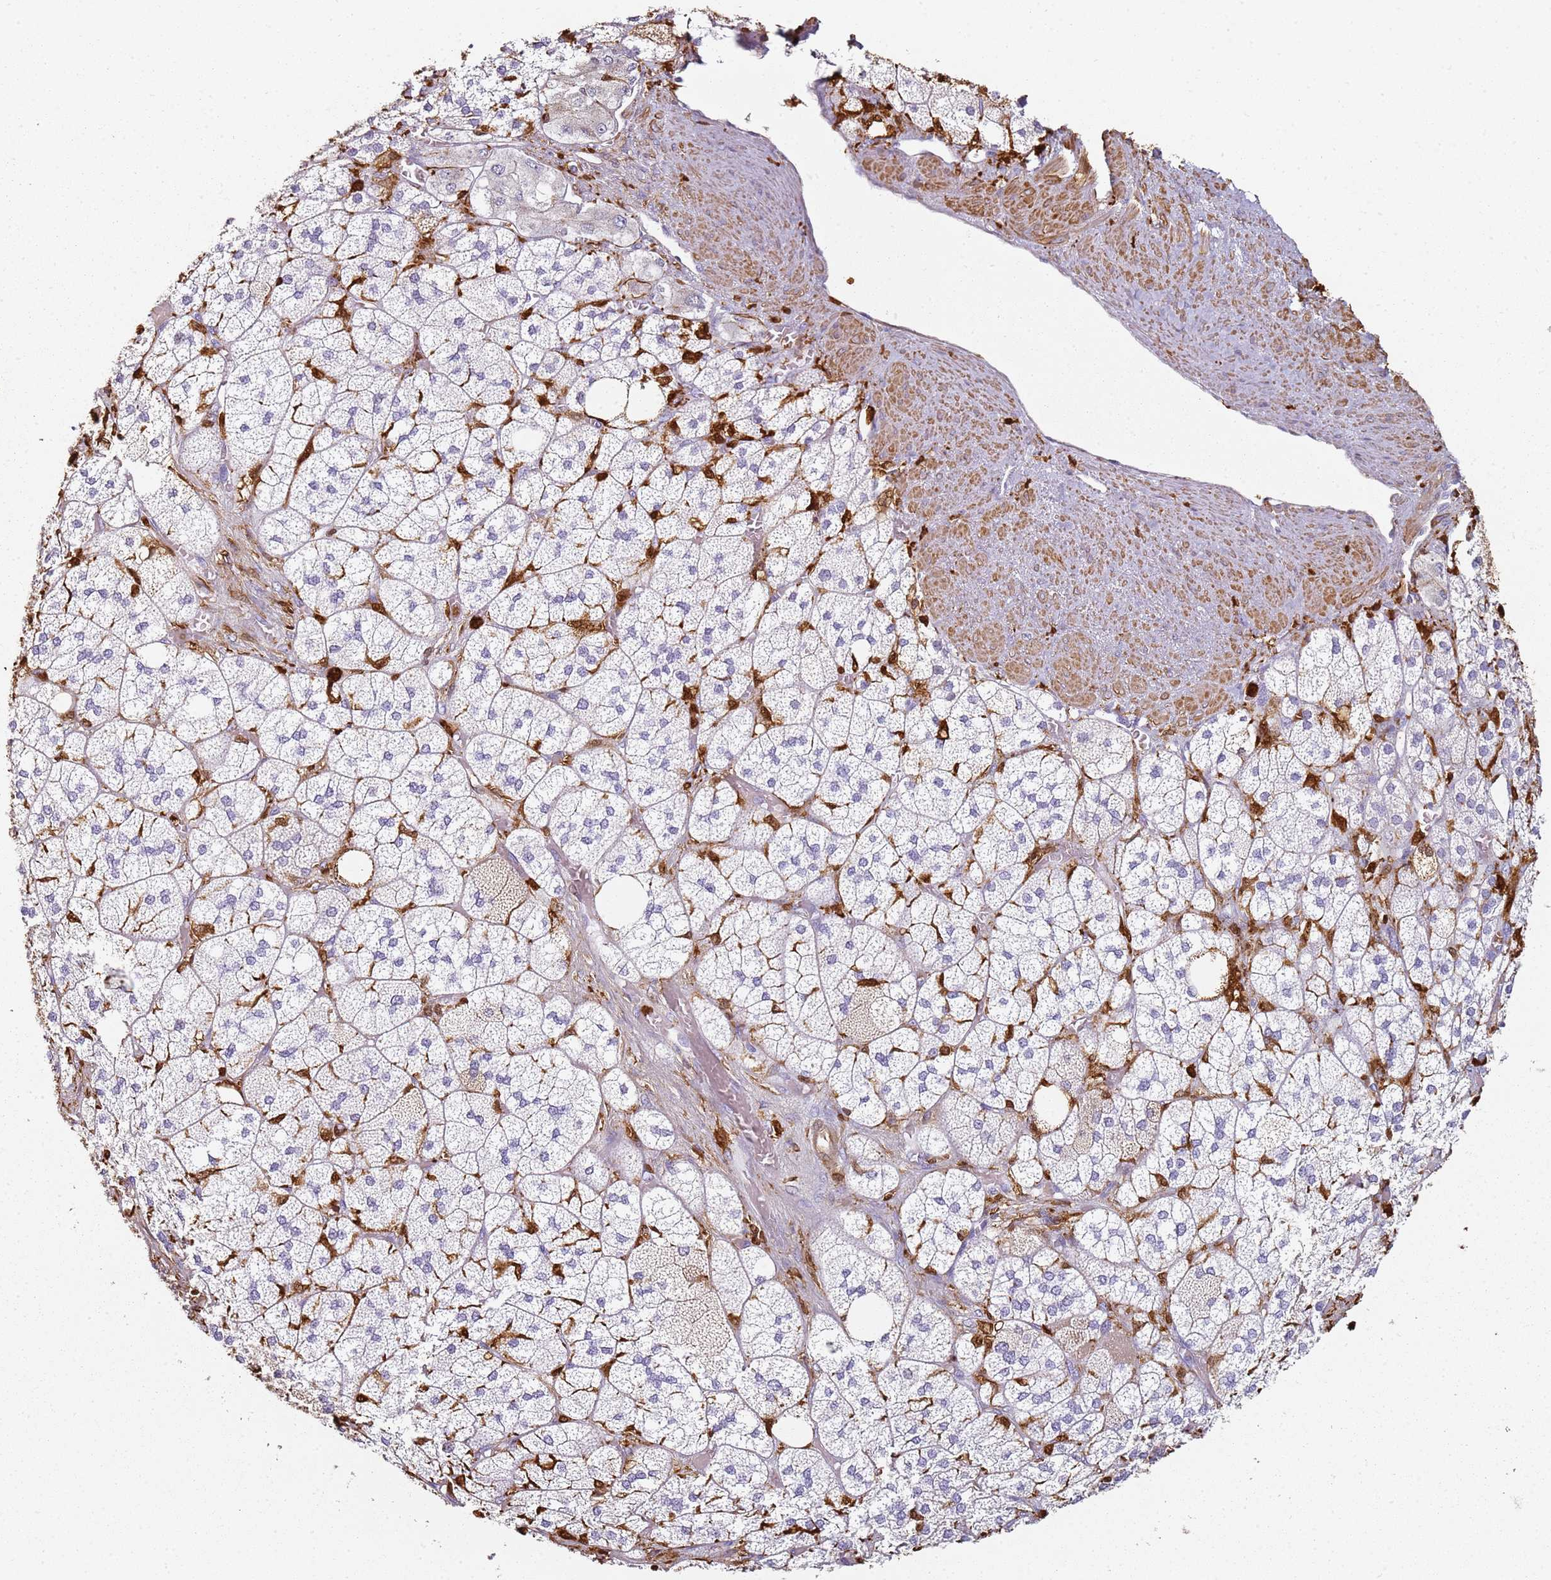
{"staining": {"intensity": "negative", "quantity": "none", "location": "none"}, "tissue": "adrenal gland", "cell_type": "Glandular cells", "image_type": "normal", "snomed": [{"axis": "morphology", "description": "Normal tissue, NOS"}, {"axis": "topography", "description": "Adrenal gland"}], "caption": "Protein analysis of normal adrenal gland reveals no significant positivity in glandular cells. (DAB (3,3'-diaminobenzidine) immunohistochemistry (IHC), high magnification).", "gene": "S100A4", "patient": {"sex": "male", "age": 61}}